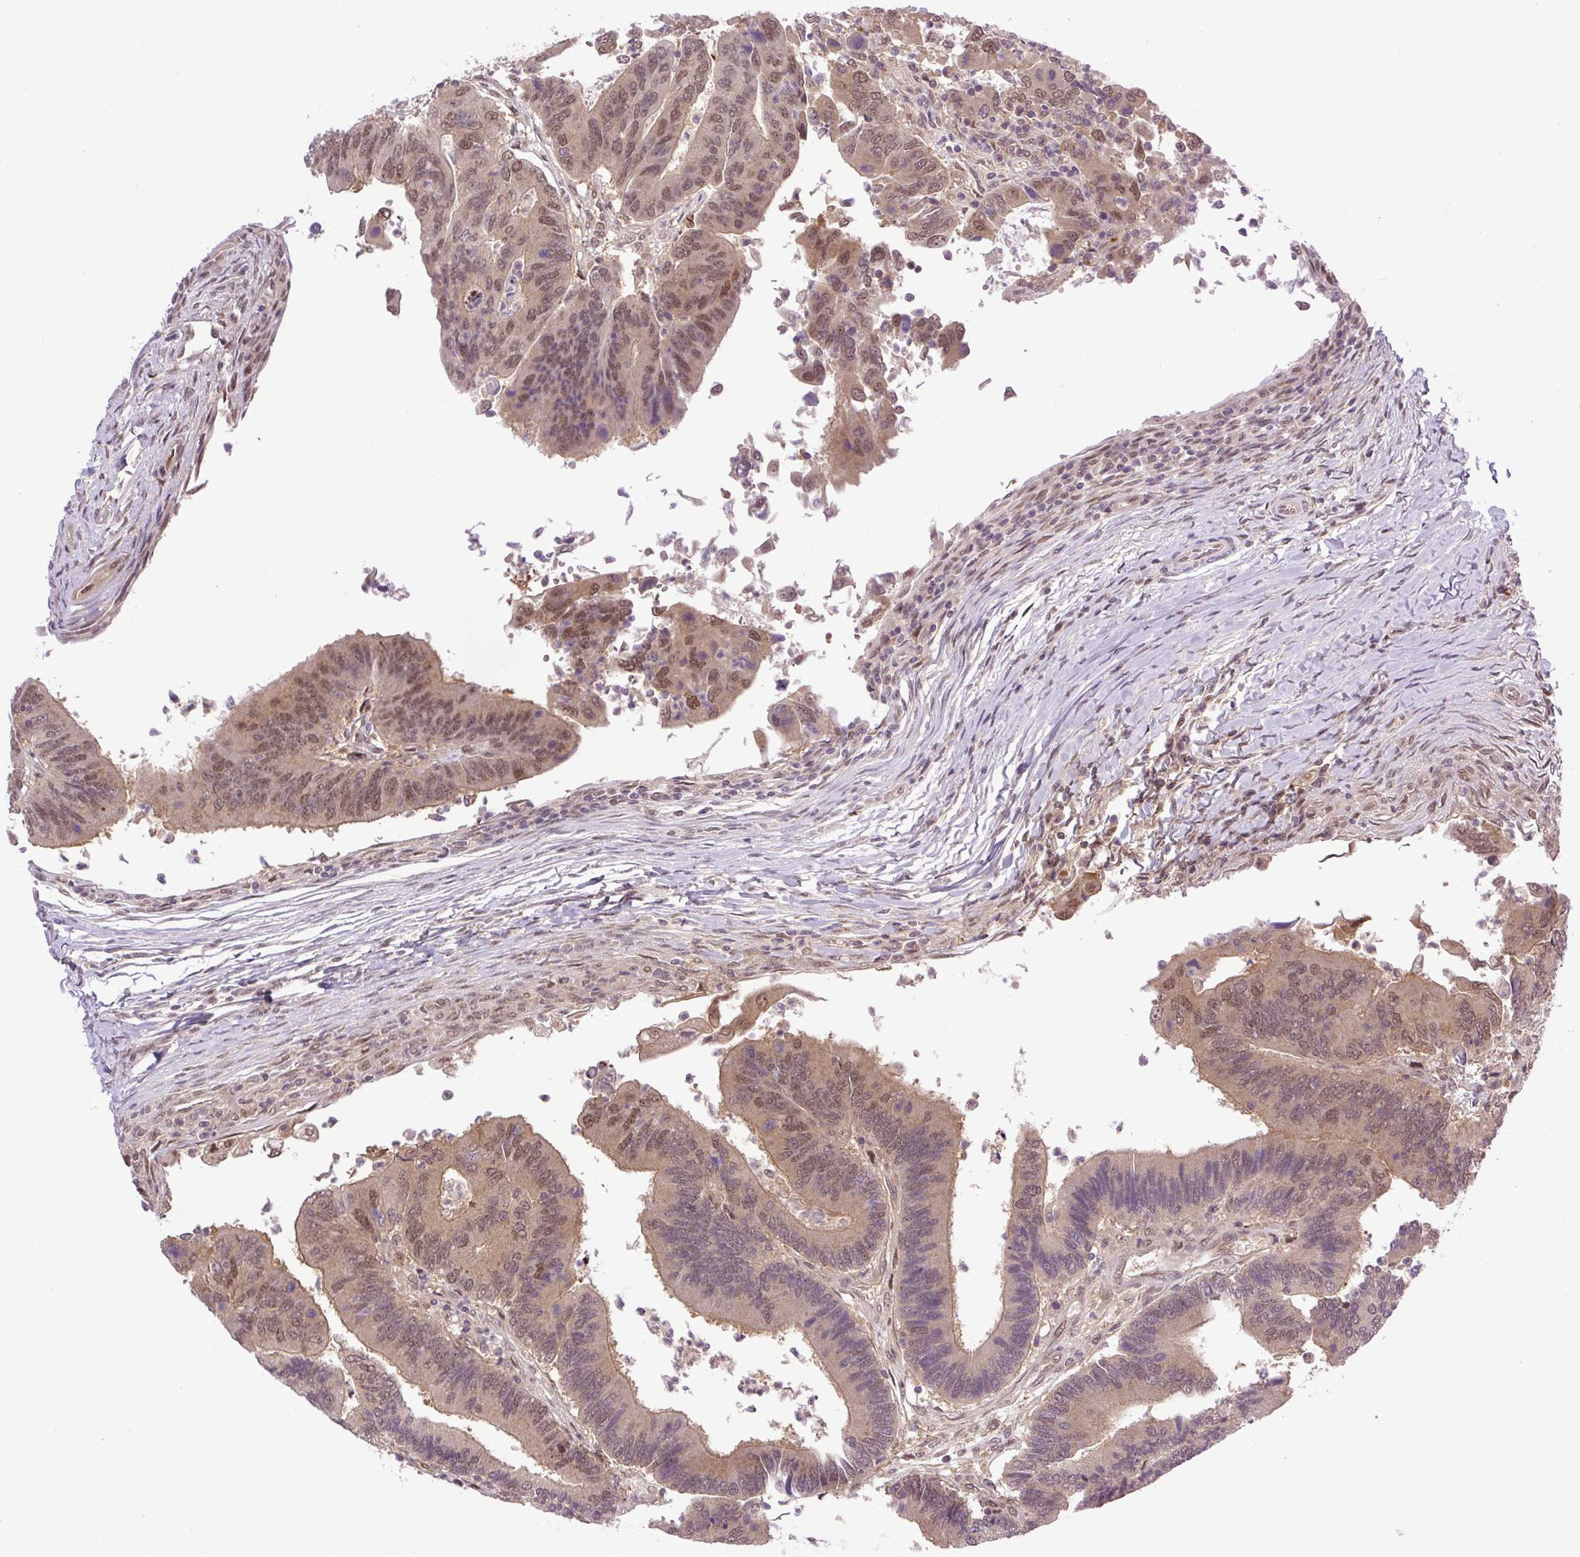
{"staining": {"intensity": "moderate", "quantity": ">75%", "location": "cytoplasmic/membranous,nuclear"}, "tissue": "colorectal cancer", "cell_type": "Tumor cells", "image_type": "cancer", "snomed": [{"axis": "morphology", "description": "Adenocarcinoma, NOS"}, {"axis": "topography", "description": "Colon"}], "caption": "A brown stain labels moderate cytoplasmic/membranous and nuclear positivity of a protein in human colorectal cancer (adenocarcinoma) tumor cells.", "gene": "SGTA", "patient": {"sex": "female", "age": 67}}